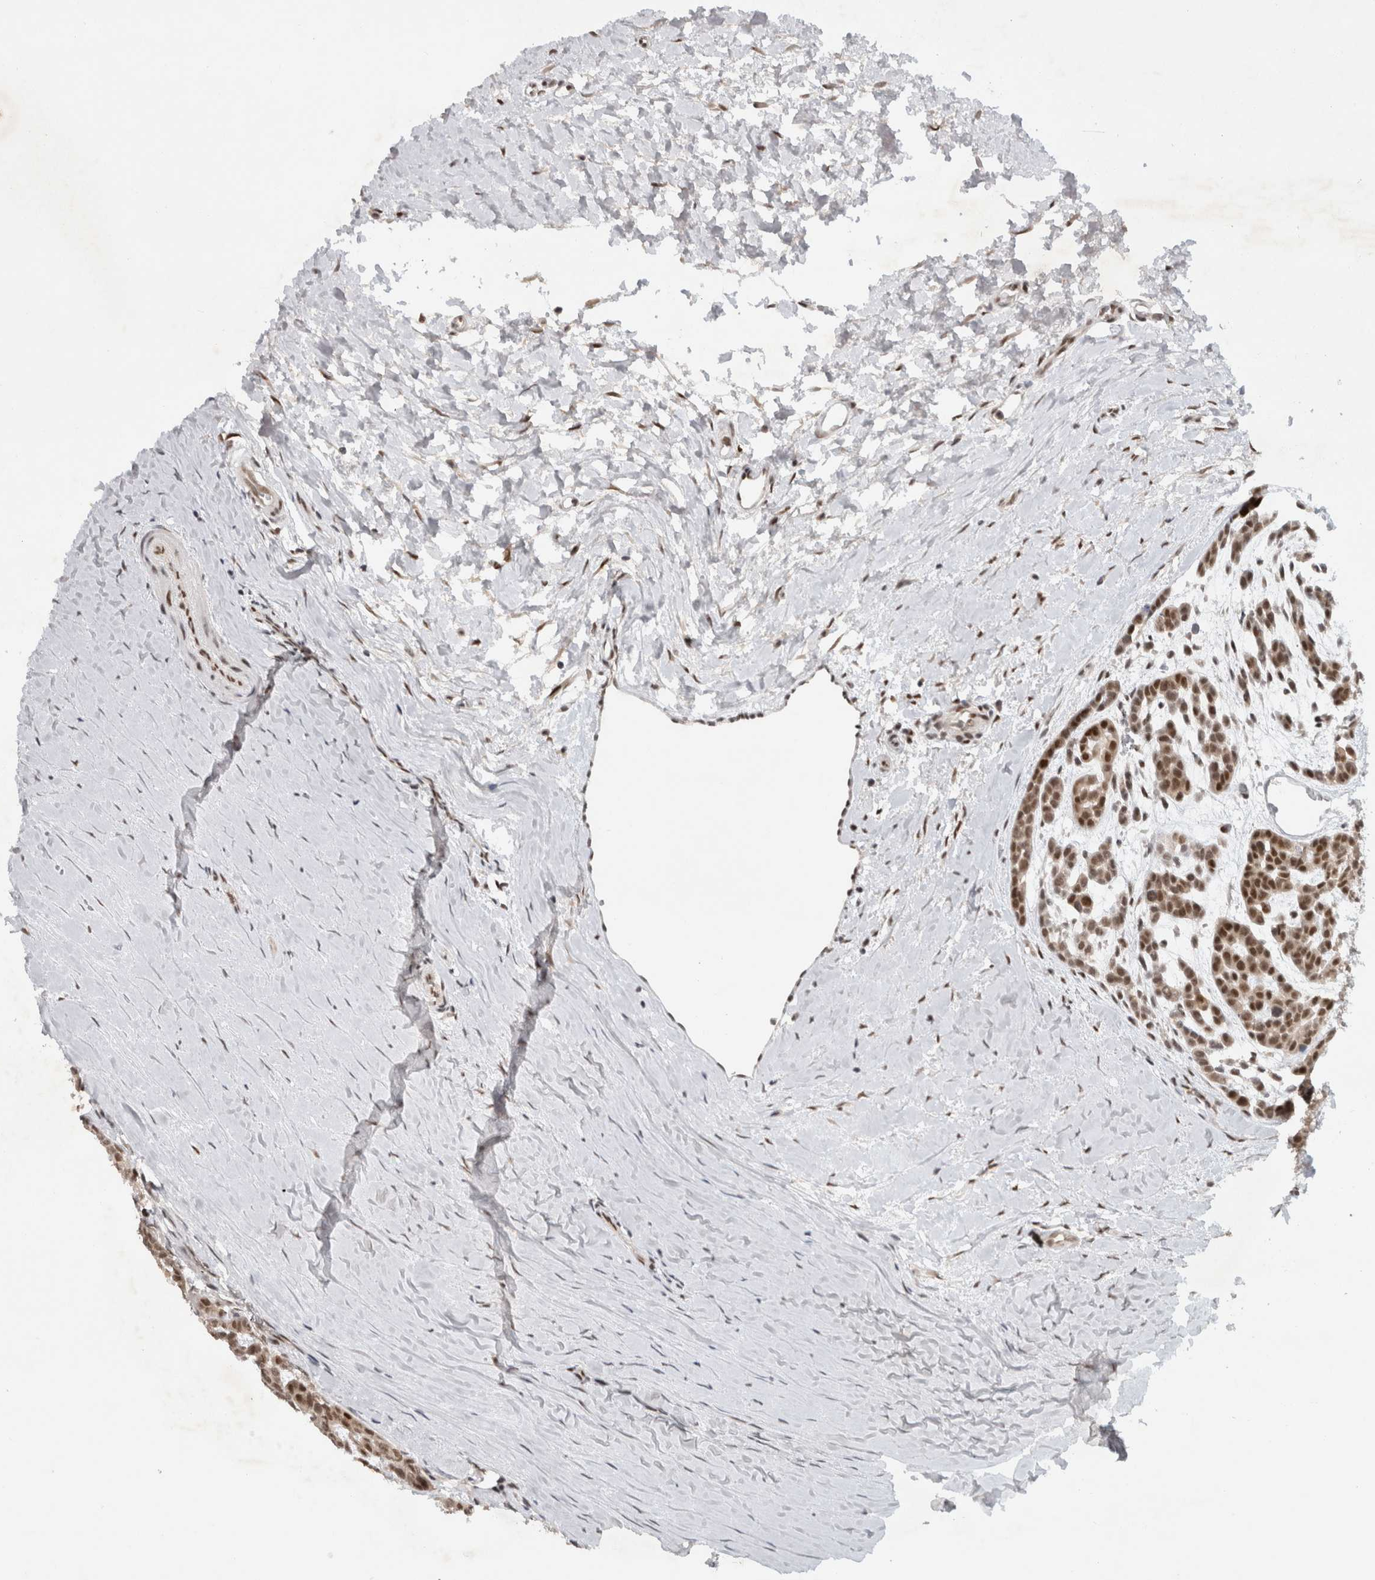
{"staining": {"intensity": "moderate", "quantity": ">75%", "location": "nuclear"}, "tissue": "head and neck cancer", "cell_type": "Tumor cells", "image_type": "cancer", "snomed": [{"axis": "morphology", "description": "Adenocarcinoma, NOS"}, {"axis": "morphology", "description": "Adenoma, NOS"}, {"axis": "topography", "description": "Head-Neck"}], "caption": "This image demonstrates IHC staining of head and neck adenoma, with medium moderate nuclear expression in approximately >75% of tumor cells.", "gene": "HESX1", "patient": {"sex": "female", "age": 55}}